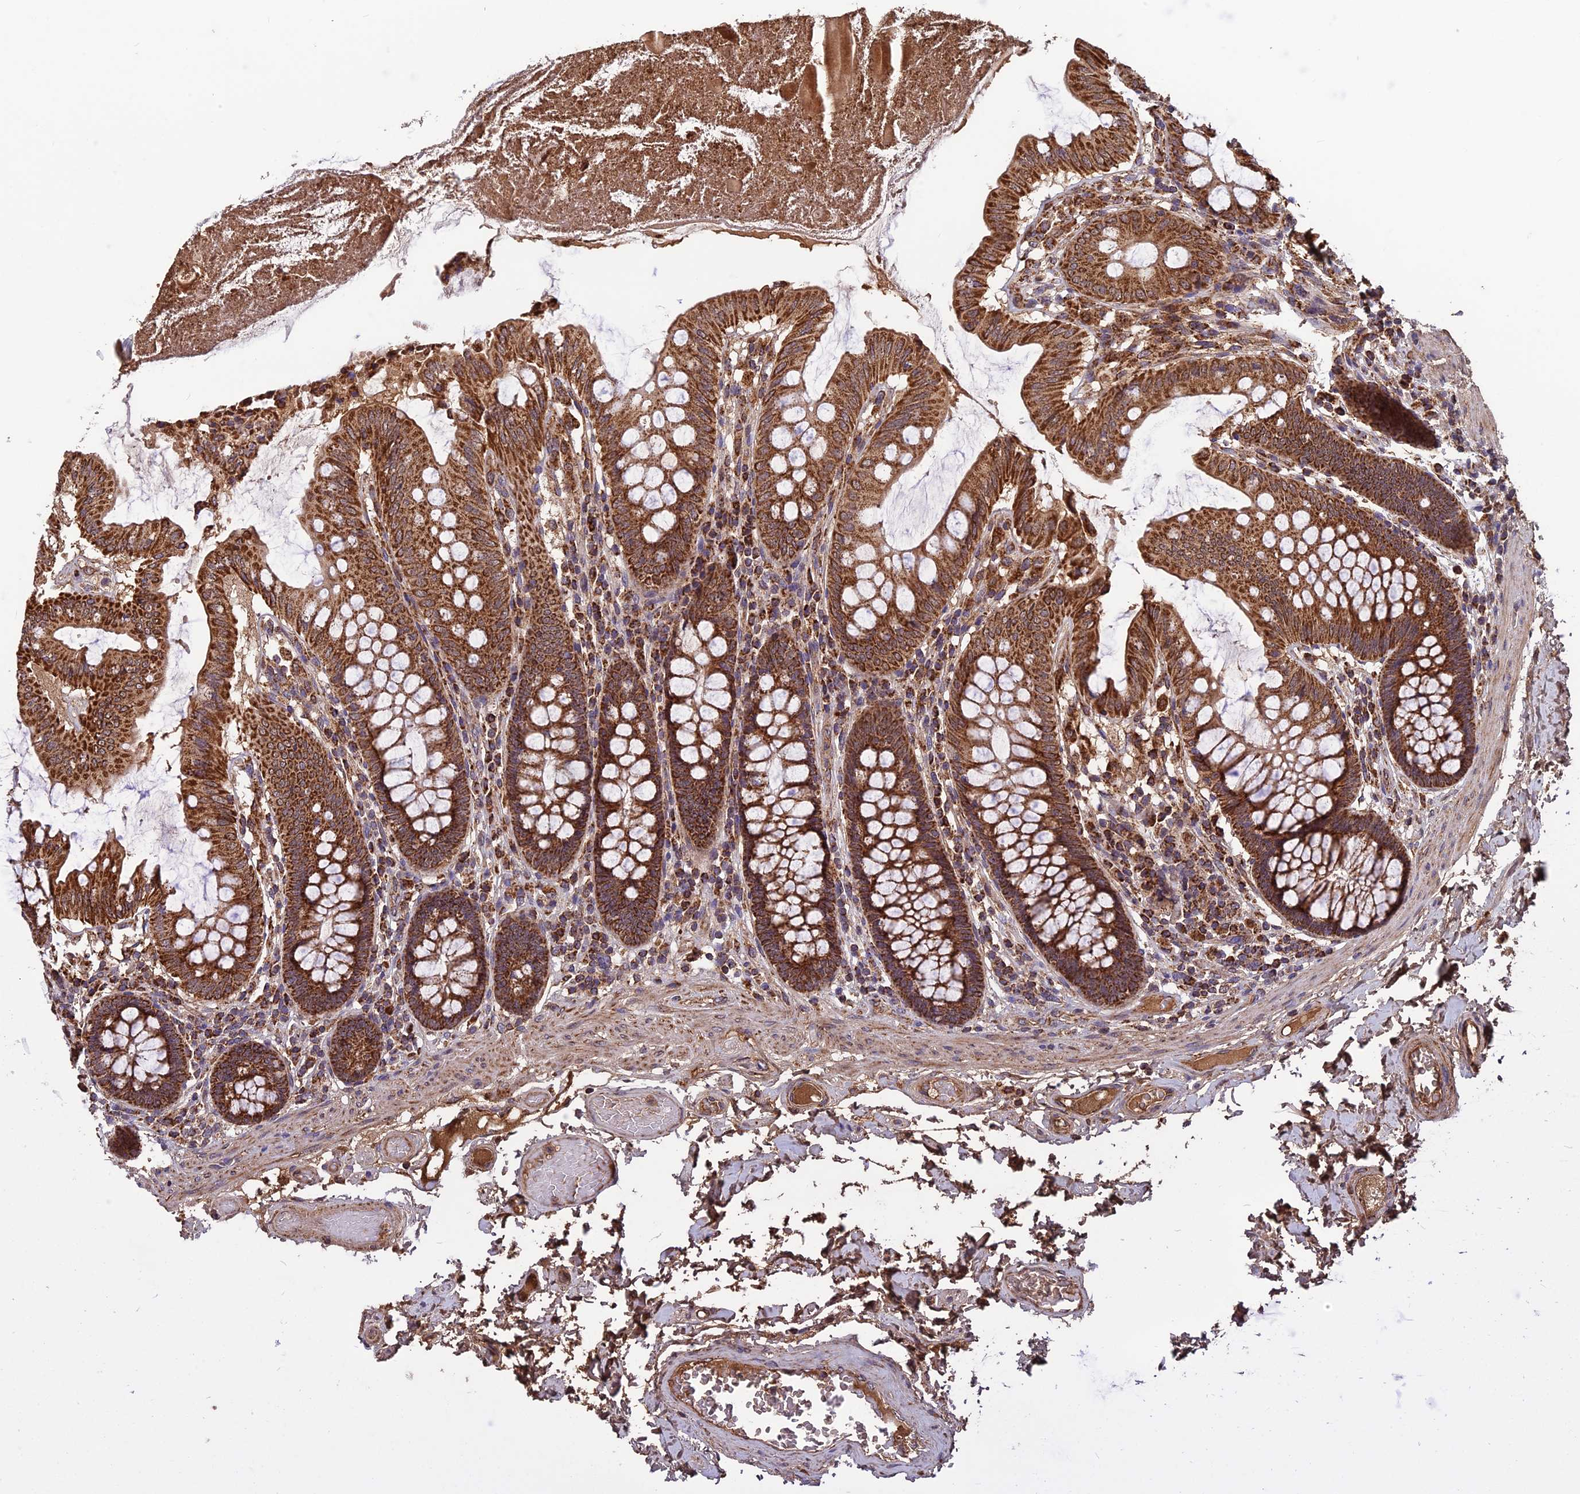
{"staining": {"intensity": "moderate", "quantity": ">75%", "location": "cytoplasmic/membranous"}, "tissue": "colon", "cell_type": "Endothelial cells", "image_type": "normal", "snomed": [{"axis": "morphology", "description": "Normal tissue, NOS"}, {"axis": "topography", "description": "Colon"}], "caption": "The micrograph reveals staining of unremarkable colon, revealing moderate cytoplasmic/membranous protein positivity (brown color) within endothelial cells. (IHC, brightfield microscopy, high magnification).", "gene": "CCDC15", "patient": {"sex": "male", "age": 84}}